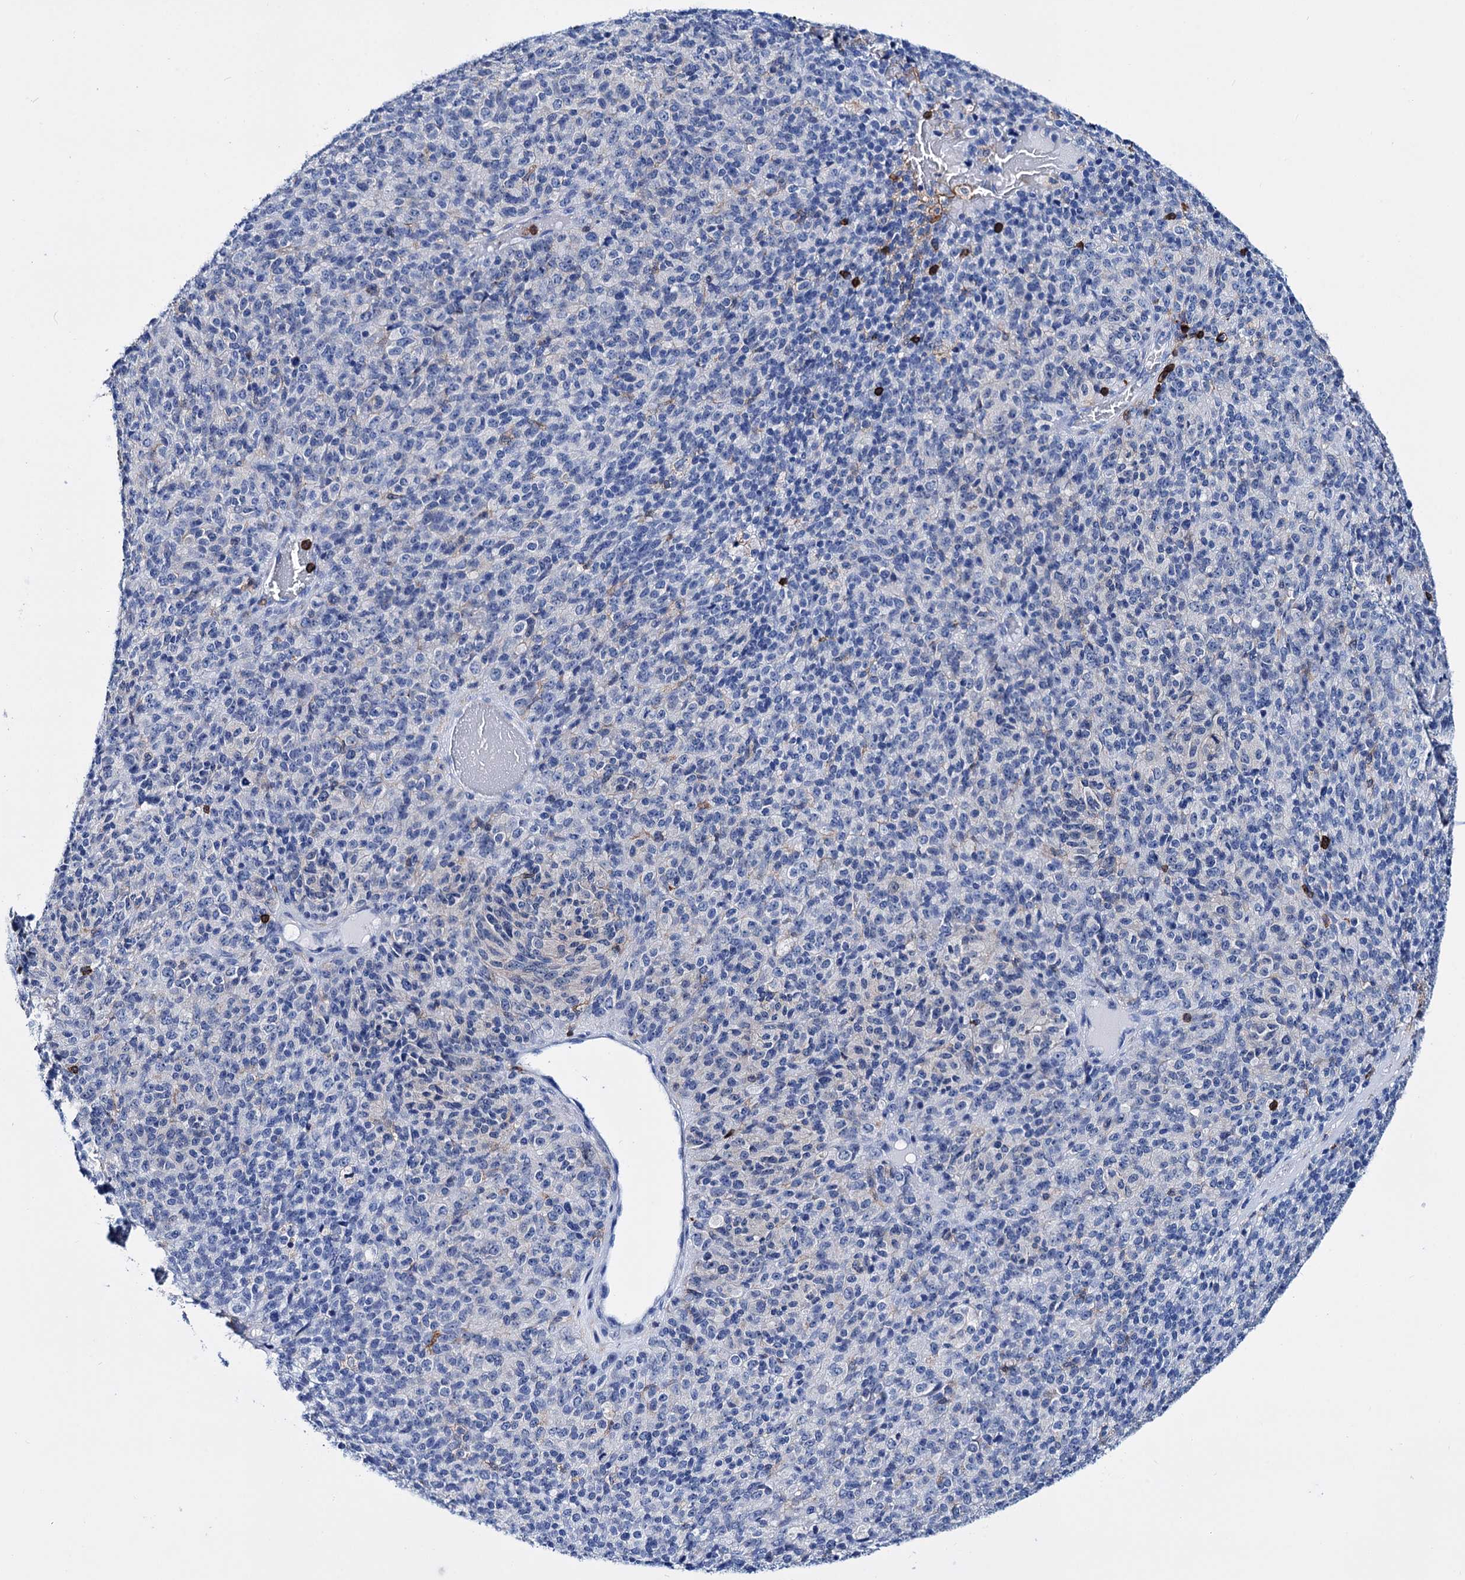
{"staining": {"intensity": "negative", "quantity": "none", "location": "none"}, "tissue": "melanoma", "cell_type": "Tumor cells", "image_type": "cancer", "snomed": [{"axis": "morphology", "description": "Malignant melanoma, Metastatic site"}, {"axis": "topography", "description": "Brain"}], "caption": "This is an immunohistochemistry image of human malignant melanoma (metastatic site). There is no staining in tumor cells.", "gene": "DEF6", "patient": {"sex": "female", "age": 56}}